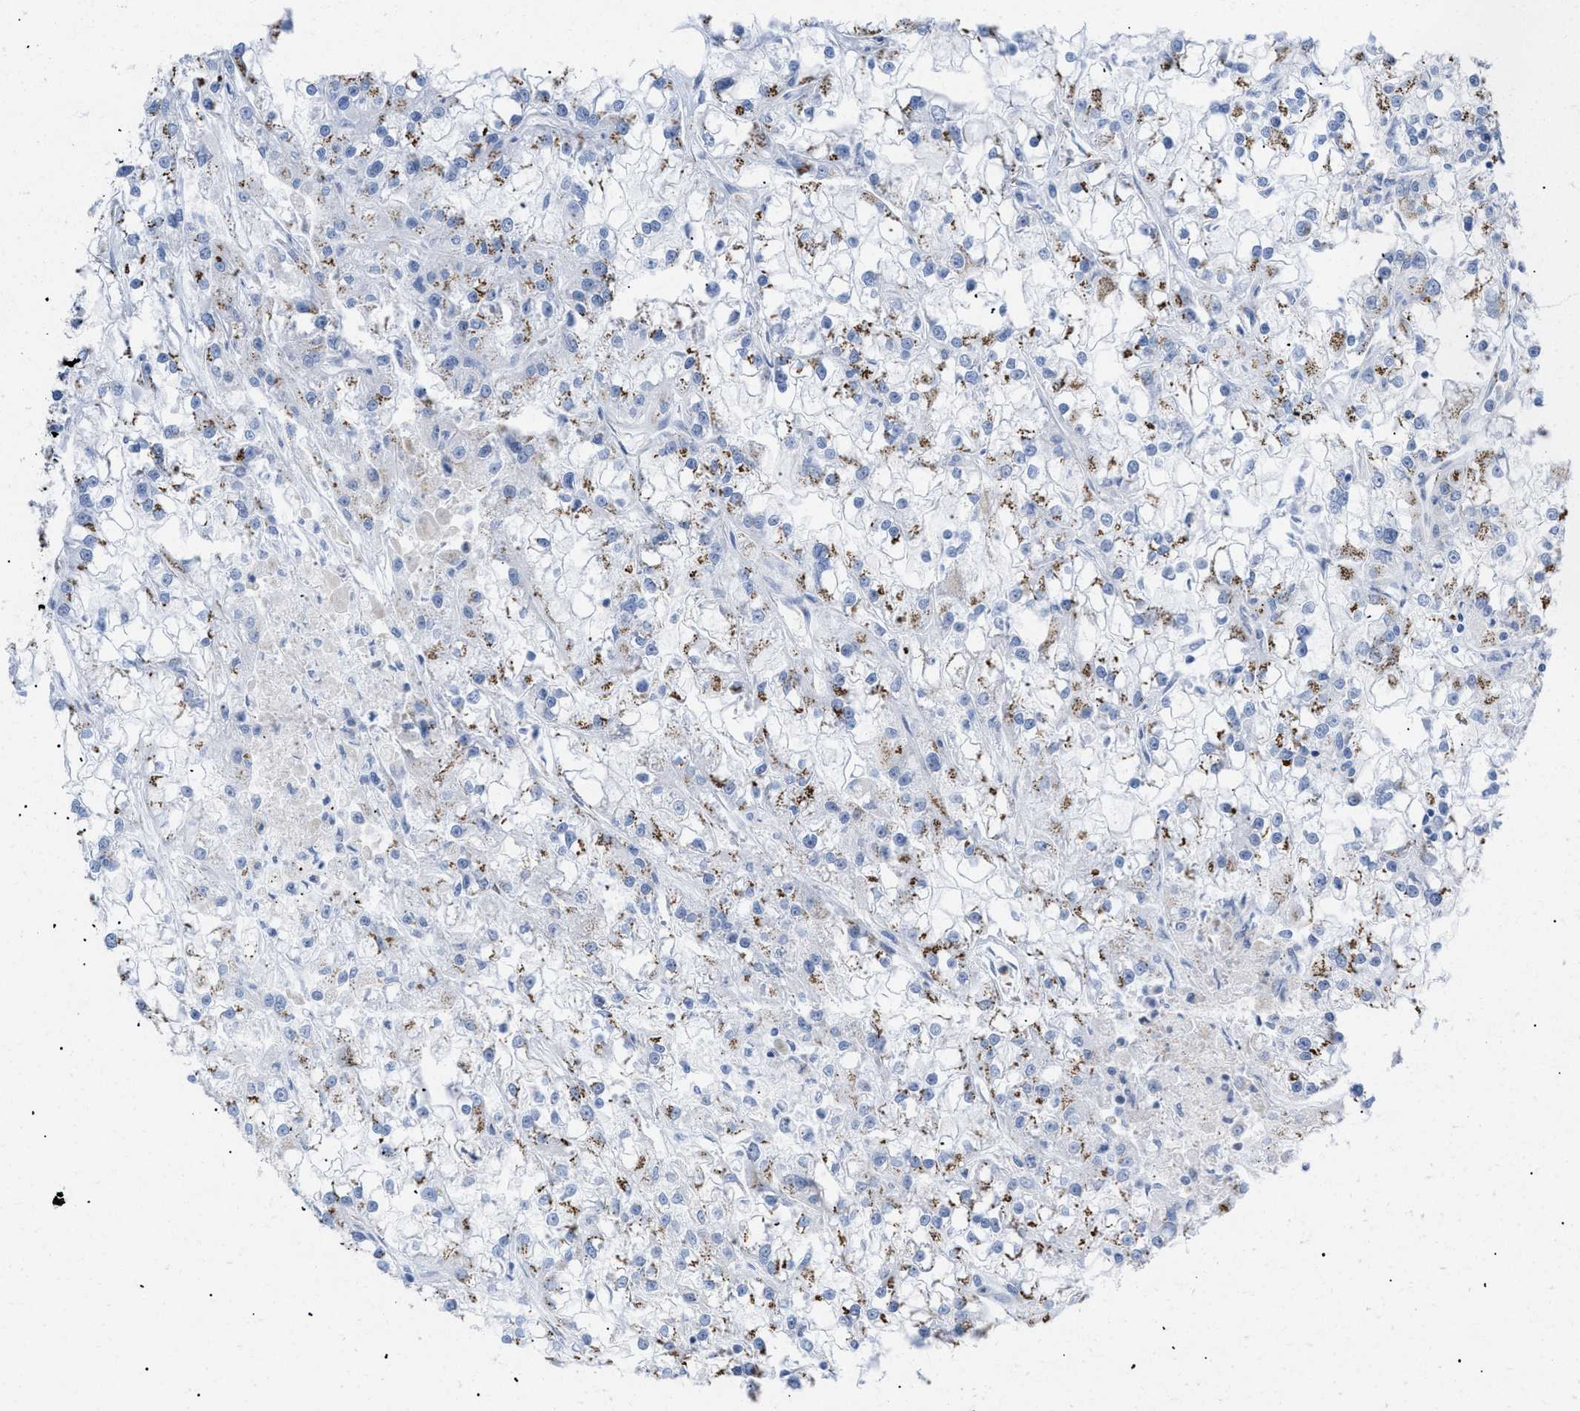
{"staining": {"intensity": "moderate", "quantity": "25%-75%", "location": "cytoplasmic/membranous"}, "tissue": "renal cancer", "cell_type": "Tumor cells", "image_type": "cancer", "snomed": [{"axis": "morphology", "description": "Adenocarcinoma, NOS"}, {"axis": "topography", "description": "Kidney"}], "caption": "This histopathology image exhibits immunohistochemistry (IHC) staining of renal cancer (adenocarcinoma), with medium moderate cytoplasmic/membranous expression in approximately 25%-75% of tumor cells.", "gene": "TMEM17", "patient": {"sex": "female", "age": 52}}